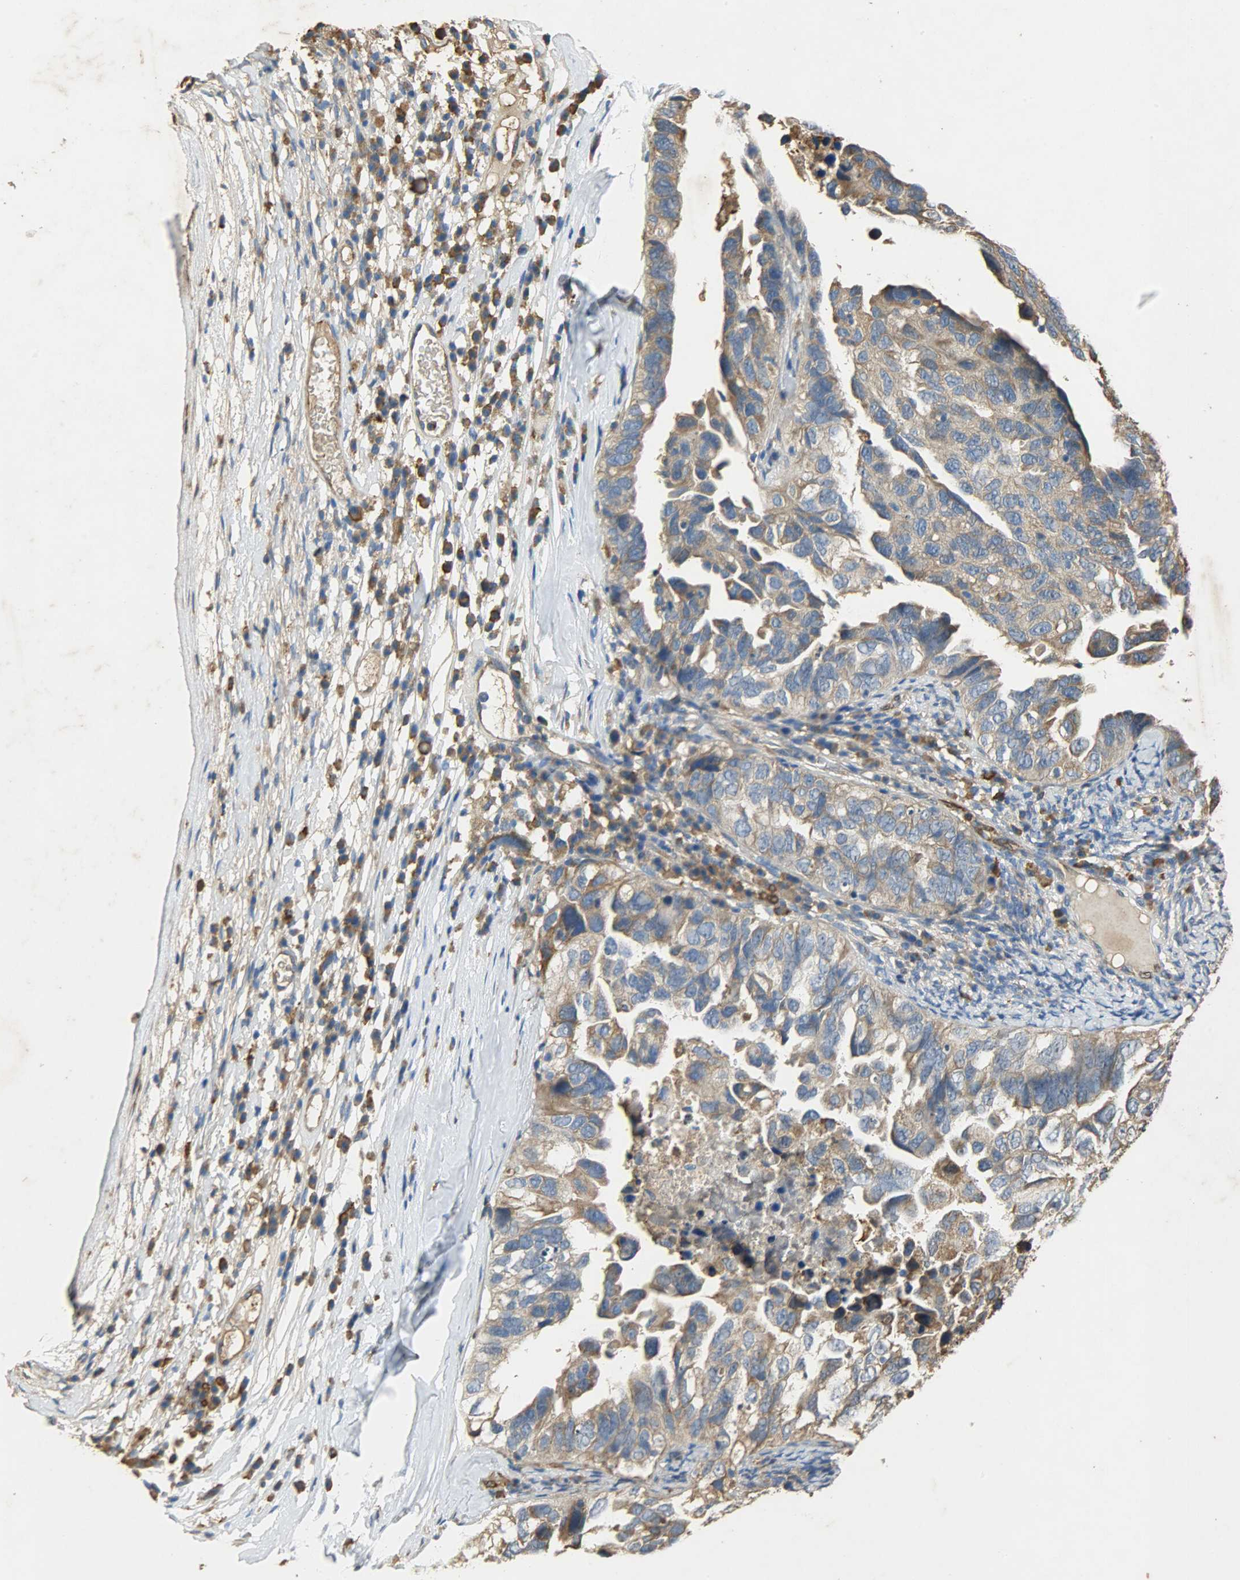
{"staining": {"intensity": "moderate", "quantity": ">75%", "location": "cytoplasmic/membranous"}, "tissue": "ovarian cancer", "cell_type": "Tumor cells", "image_type": "cancer", "snomed": [{"axis": "morphology", "description": "Cystadenocarcinoma, serous, NOS"}, {"axis": "topography", "description": "Ovary"}], "caption": "Protein expression by IHC displays moderate cytoplasmic/membranous staining in approximately >75% of tumor cells in ovarian cancer (serous cystadenocarcinoma).", "gene": "HSPA5", "patient": {"sex": "female", "age": 82}}